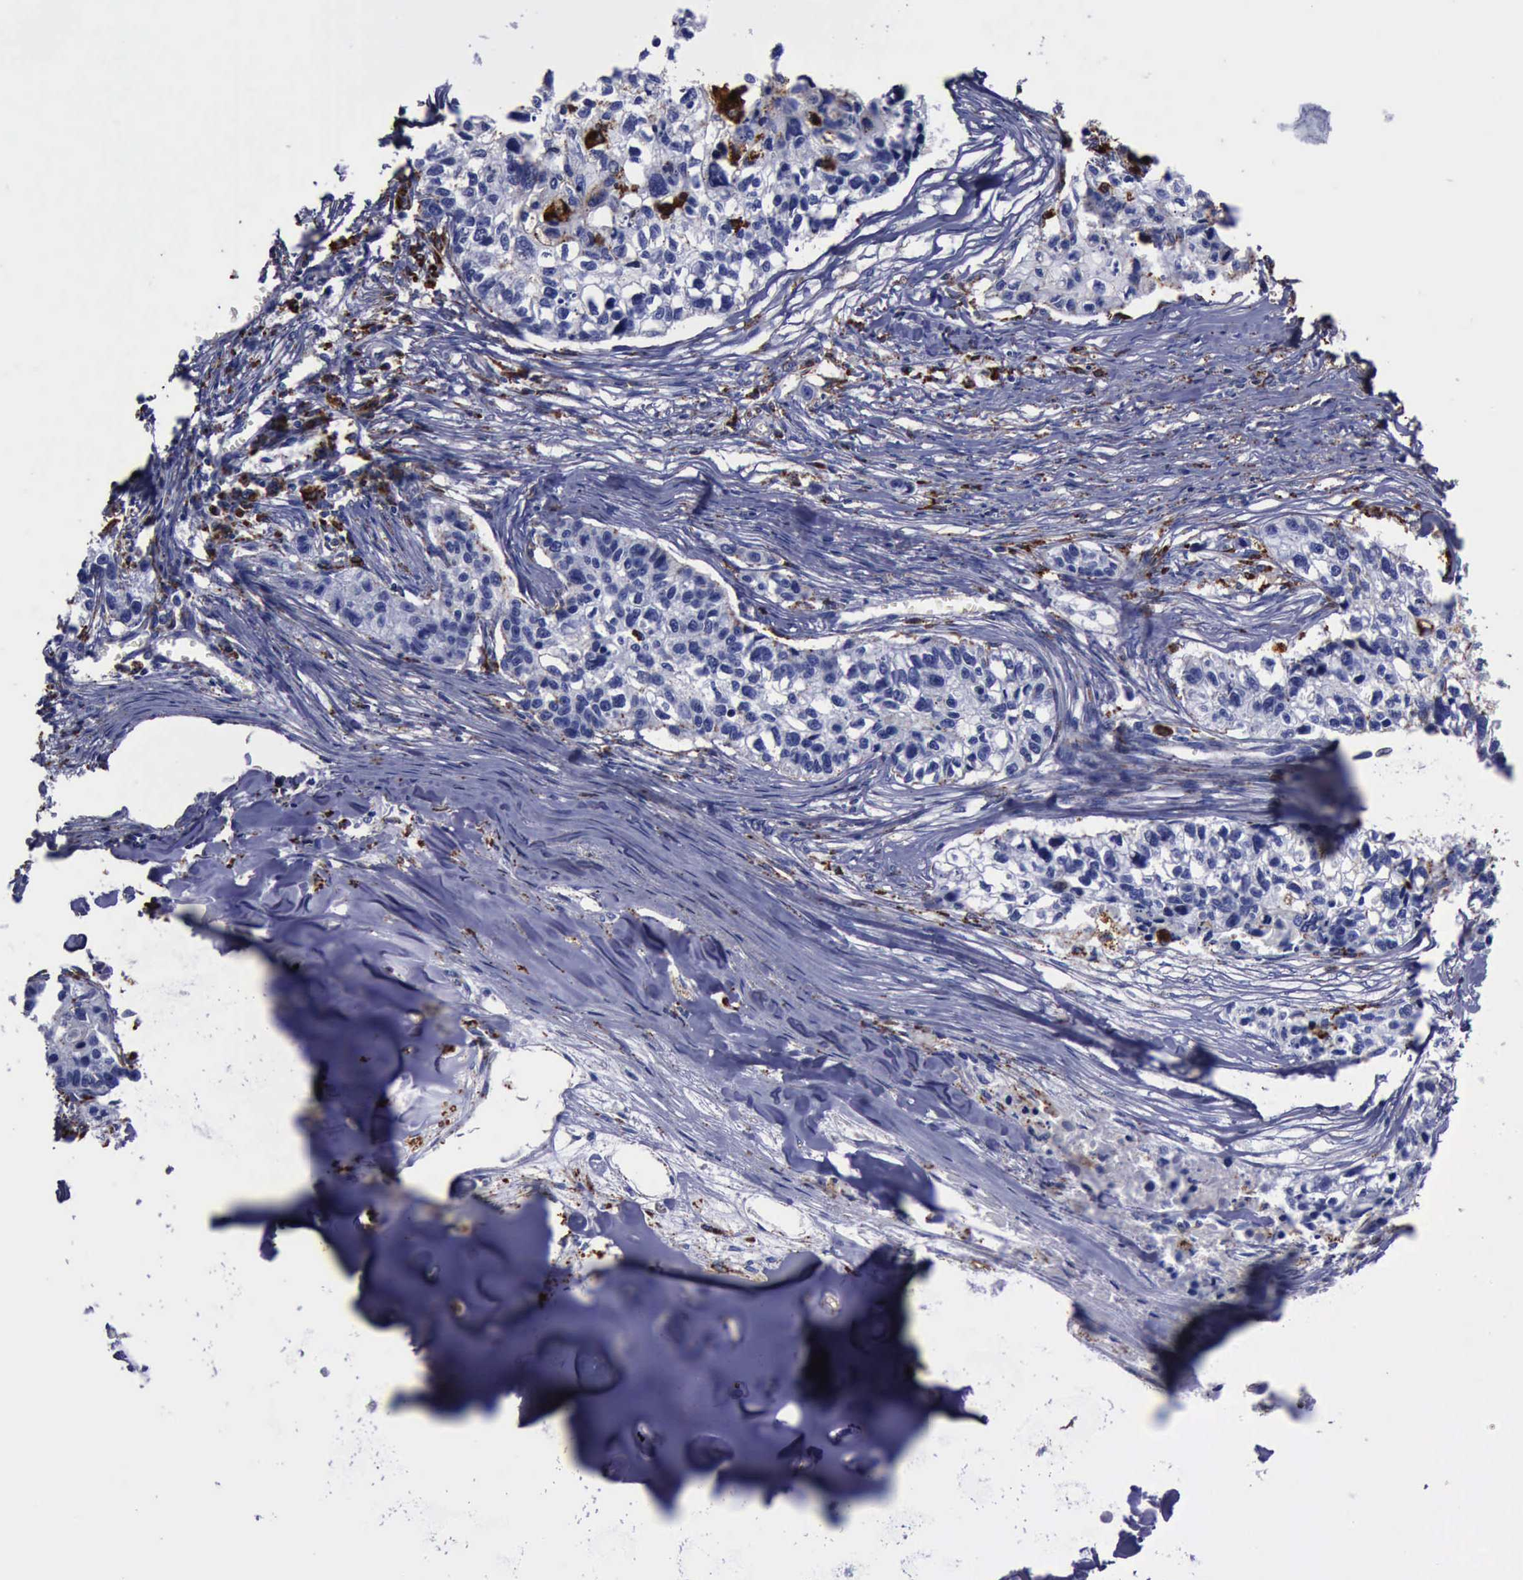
{"staining": {"intensity": "strong", "quantity": "<25%", "location": "cytoplasmic/membranous"}, "tissue": "lung cancer", "cell_type": "Tumor cells", "image_type": "cancer", "snomed": [{"axis": "morphology", "description": "Squamous cell carcinoma, NOS"}, {"axis": "topography", "description": "Lymph node"}, {"axis": "topography", "description": "Lung"}], "caption": "Immunohistochemistry histopathology image of neoplastic tissue: human lung cancer (squamous cell carcinoma) stained using IHC exhibits medium levels of strong protein expression localized specifically in the cytoplasmic/membranous of tumor cells, appearing as a cytoplasmic/membranous brown color.", "gene": "CTSD", "patient": {"sex": "male", "age": 74}}